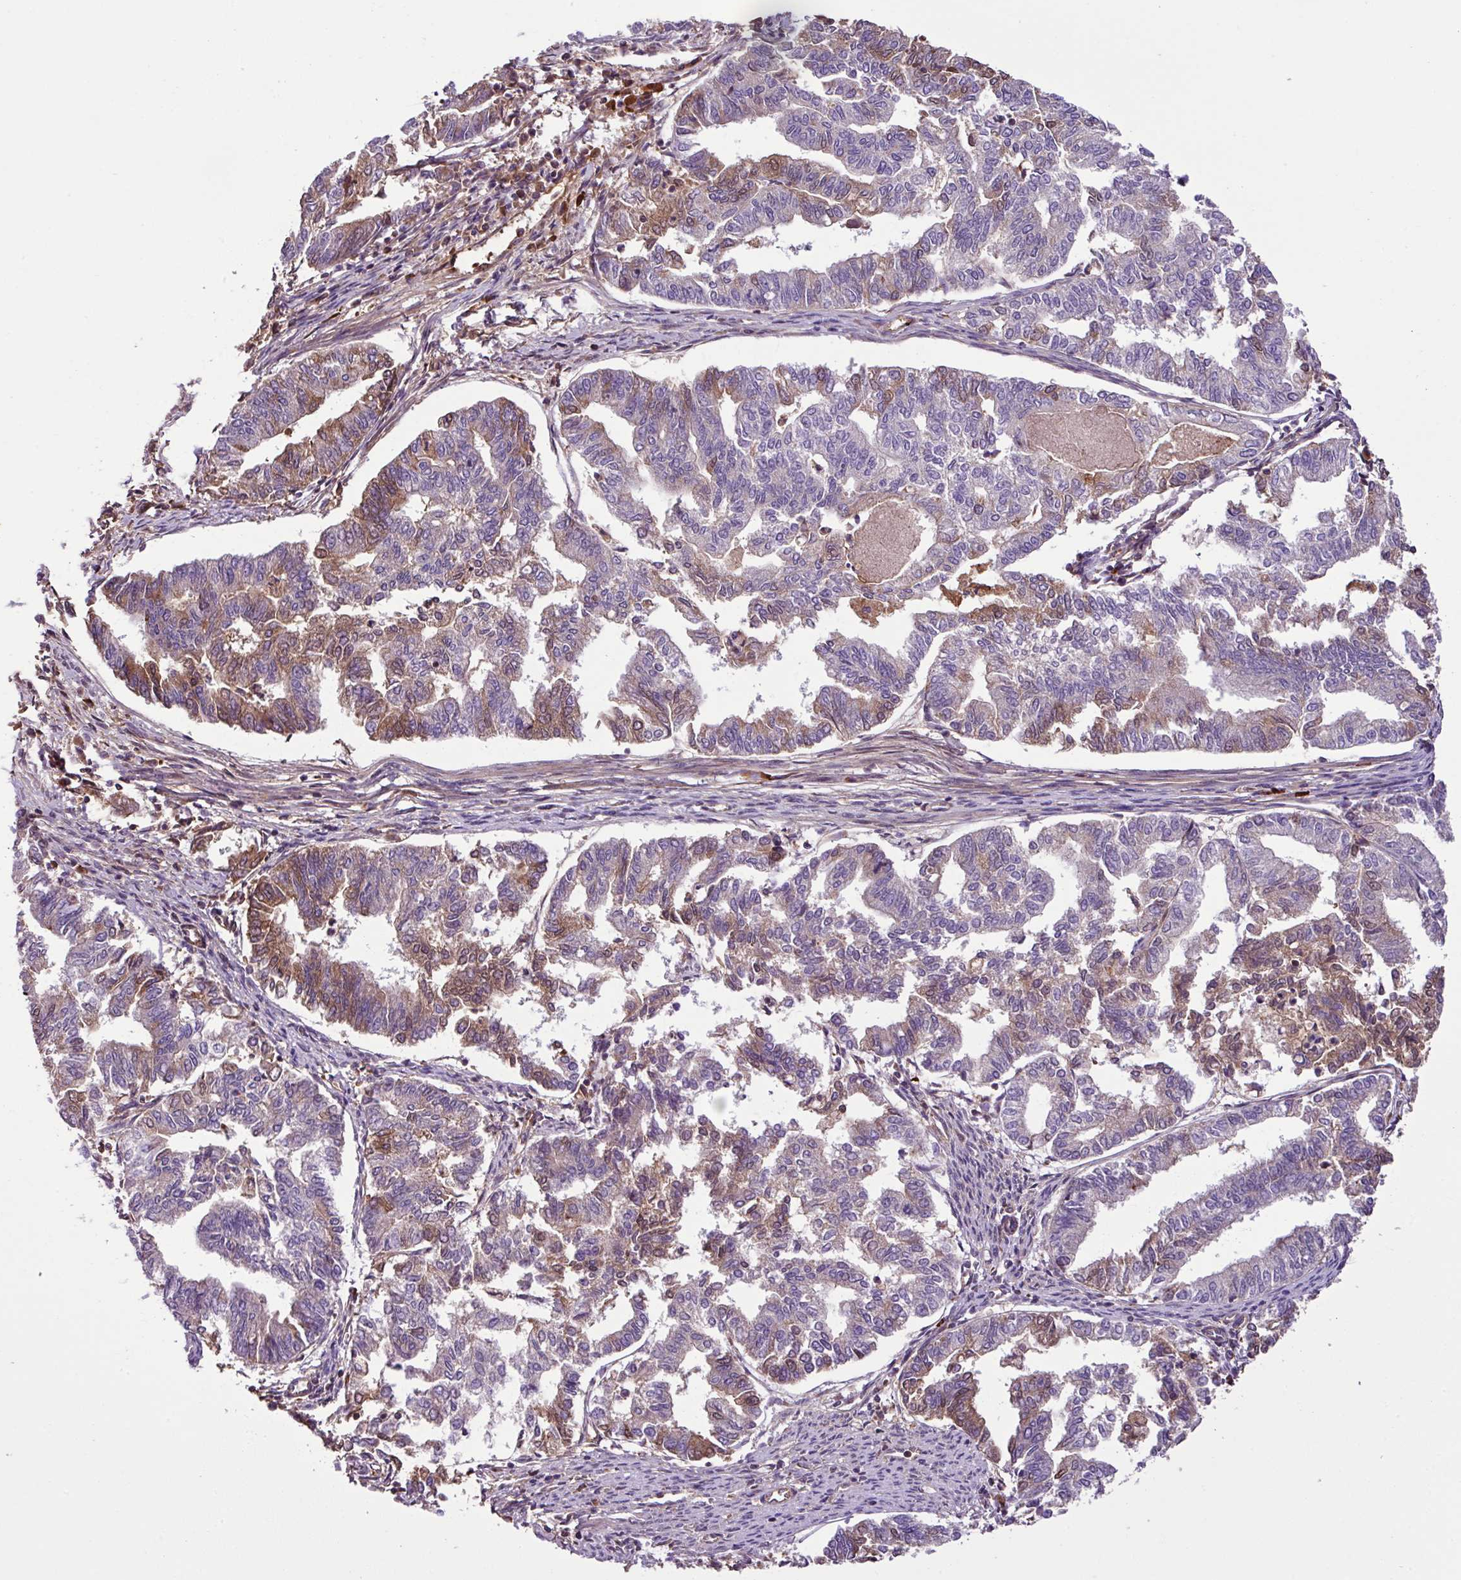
{"staining": {"intensity": "moderate", "quantity": "<25%", "location": "cytoplasmic/membranous,nuclear"}, "tissue": "endometrial cancer", "cell_type": "Tumor cells", "image_type": "cancer", "snomed": [{"axis": "morphology", "description": "Adenocarcinoma, NOS"}, {"axis": "topography", "description": "Endometrium"}], "caption": "IHC photomicrograph of neoplastic tissue: human endometrial cancer stained using immunohistochemistry shows low levels of moderate protein expression localized specifically in the cytoplasmic/membranous and nuclear of tumor cells, appearing as a cytoplasmic/membranous and nuclear brown color.", "gene": "ZNF266", "patient": {"sex": "female", "age": 79}}